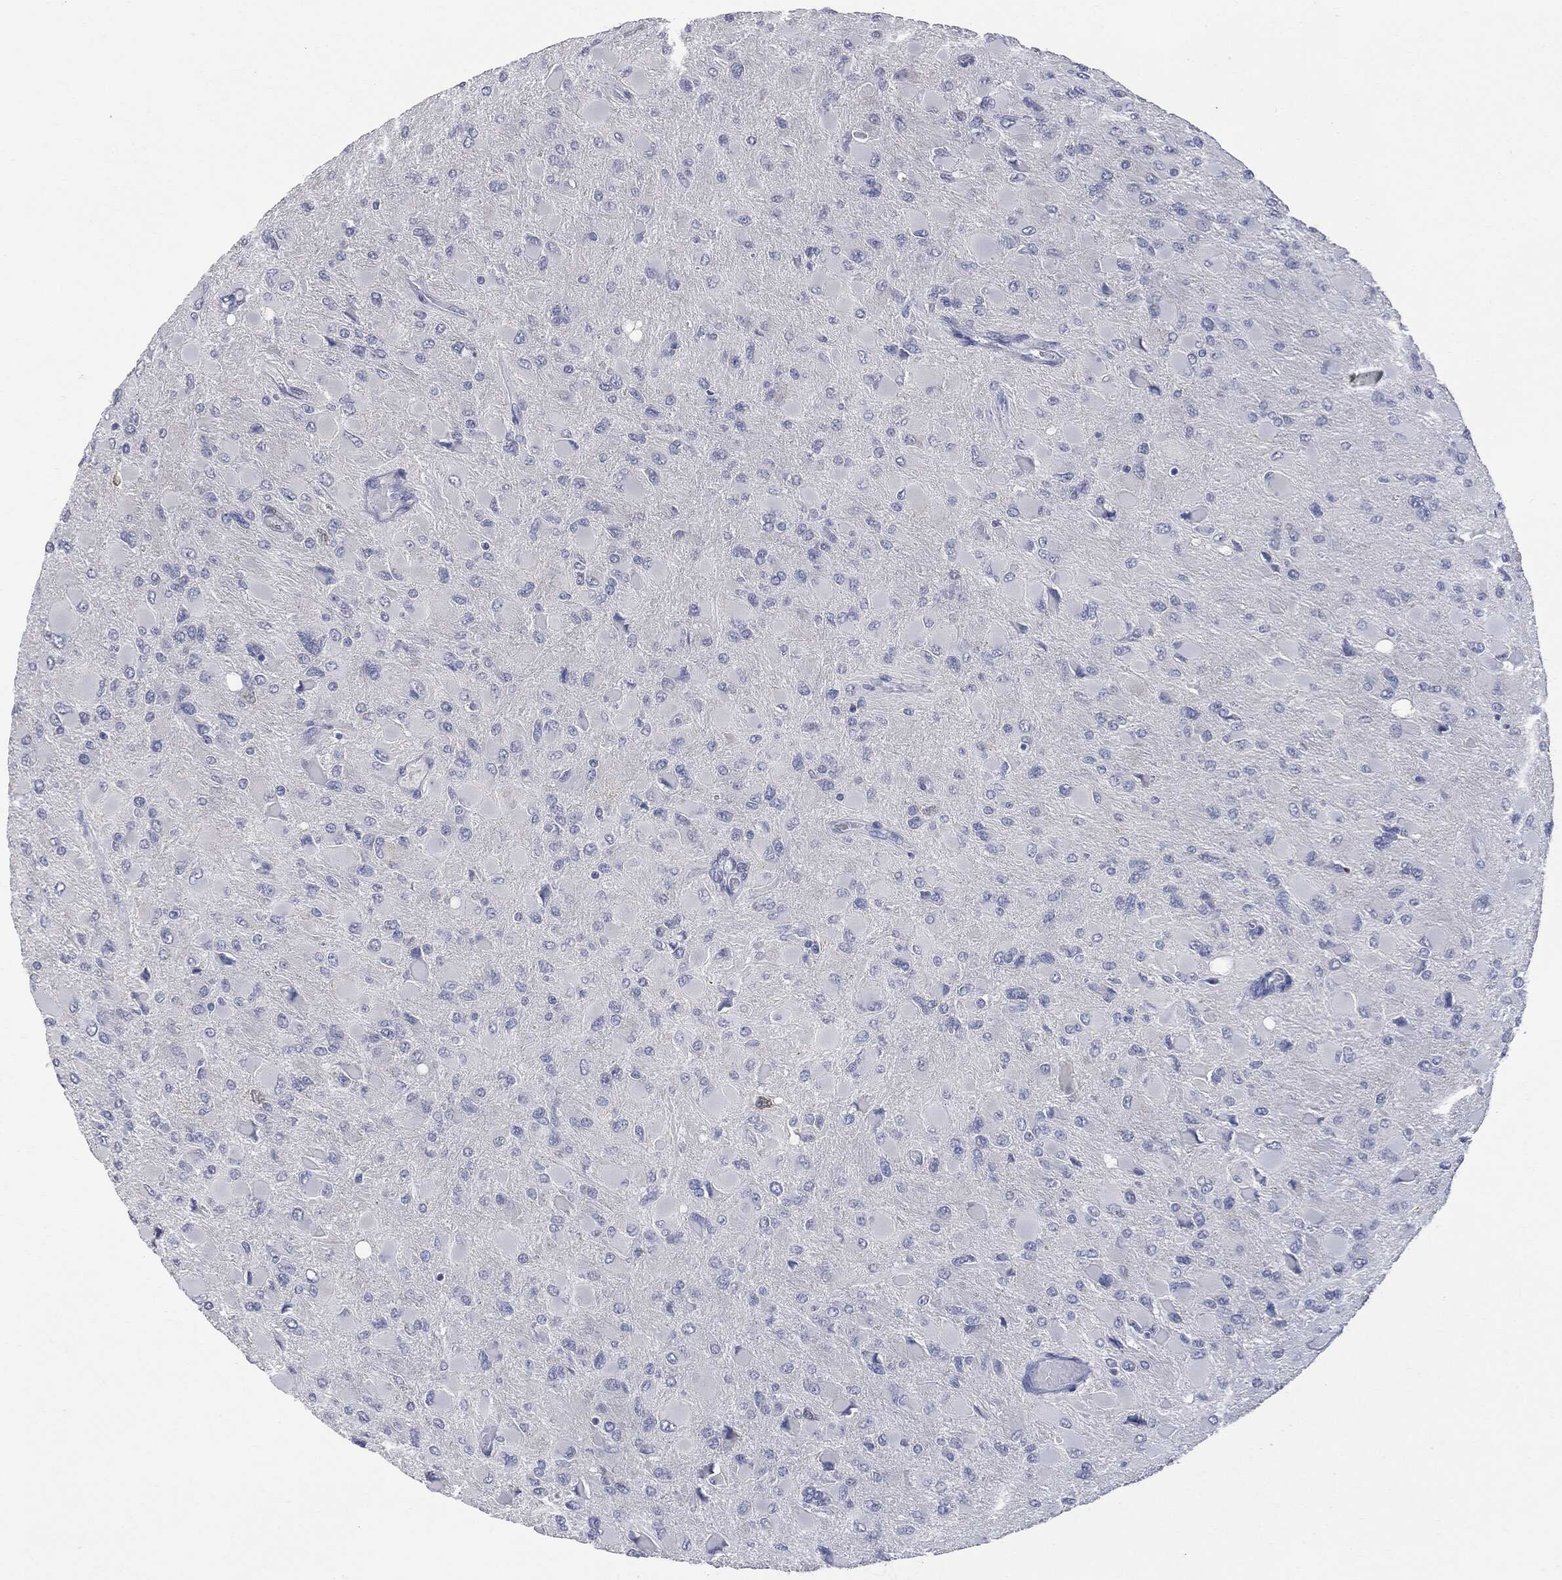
{"staining": {"intensity": "negative", "quantity": "none", "location": "none"}, "tissue": "glioma", "cell_type": "Tumor cells", "image_type": "cancer", "snomed": [{"axis": "morphology", "description": "Glioma, malignant, High grade"}, {"axis": "topography", "description": "Cerebral cortex"}], "caption": "This is a photomicrograph of immunohistochemistry staining of high-grade glioma (malignant), which shows no expression in tumor cells. (Brightfield microscopy of DAB IHC at high magnification).", "gene": "UBE2C", "patient": {"sex": "female", "age": 36}}